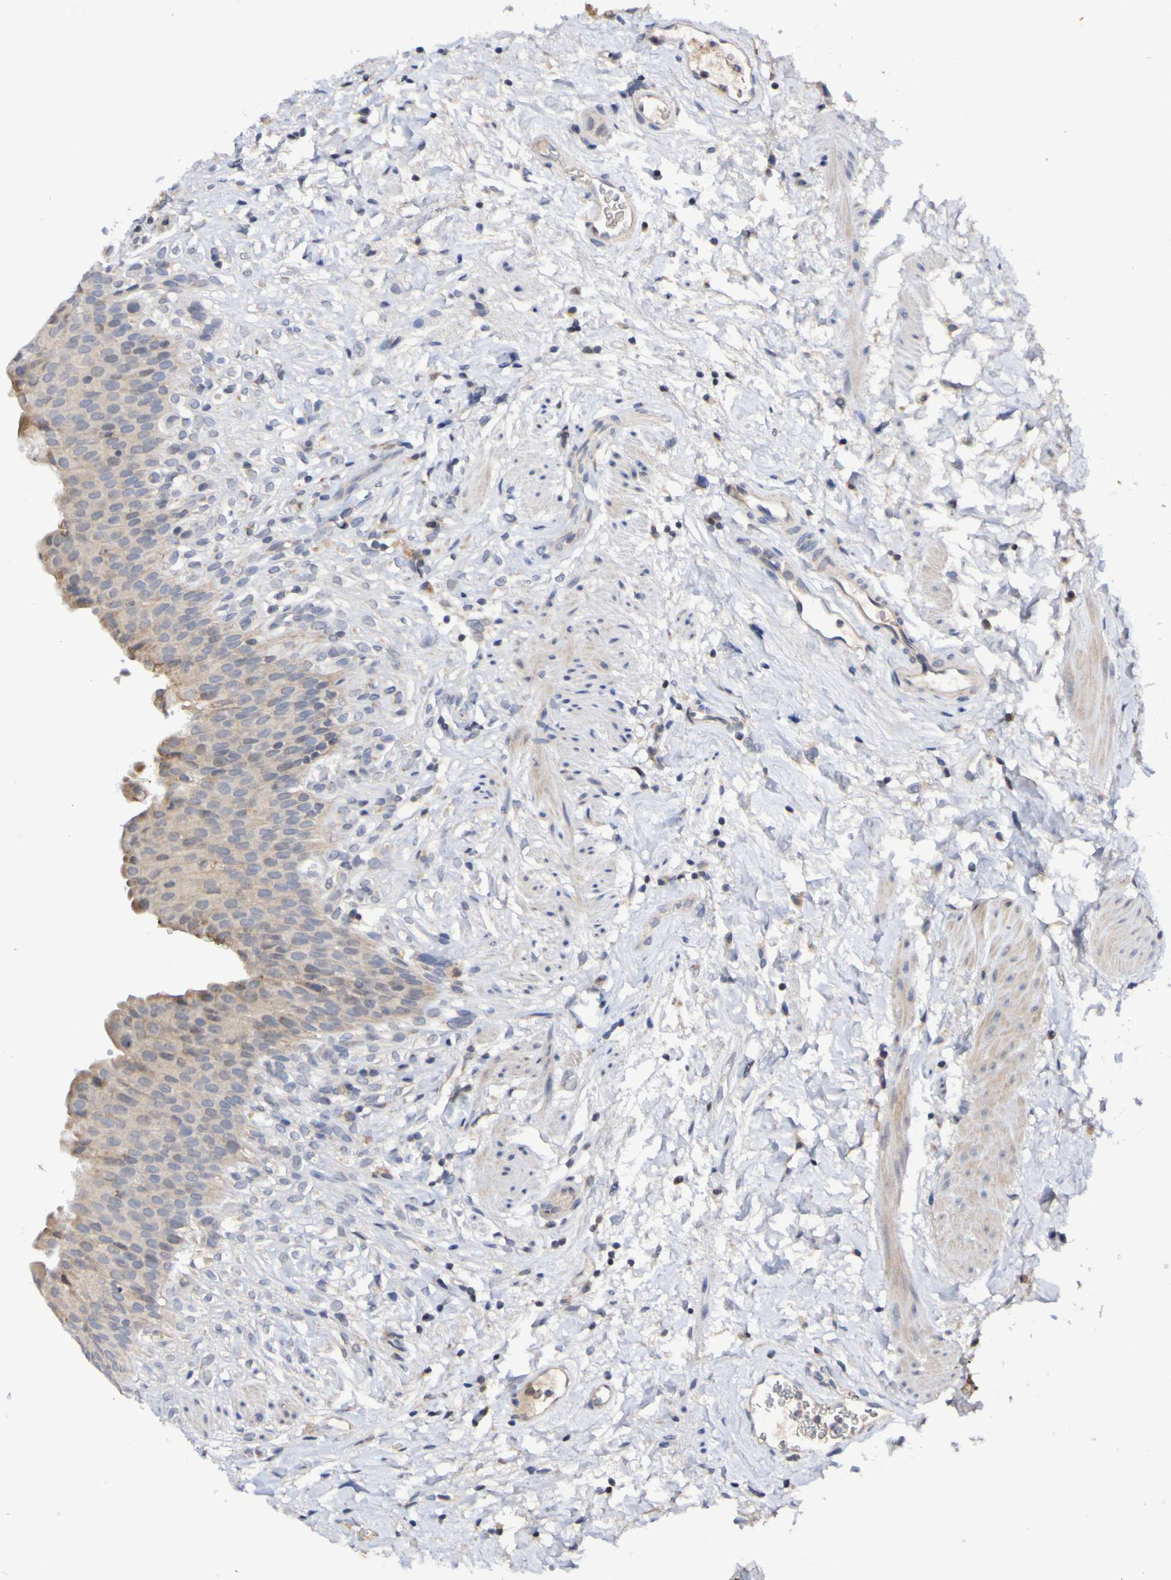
{"staining": {"intensity": "weak", "quantity": ">75%", "location": "cytoplasmic/membranous"}, "tissue": "urinary bladder", "cell_type": "Urothelial cells", "image_type": "normal", "snomed": [{"axis": "morphology", "description": "Normal tissue, NOS"}, {"axis": "topography", "description": "Urinary bladder"}], "caption": "Protein expression analysis of normal urinary bladder exhibits weak cytoplasmic/membranous positivity in approximately >75% of urothelial cells.", "gene": "PTP4A2", "patient": {"sex": "female", "age": 79}}